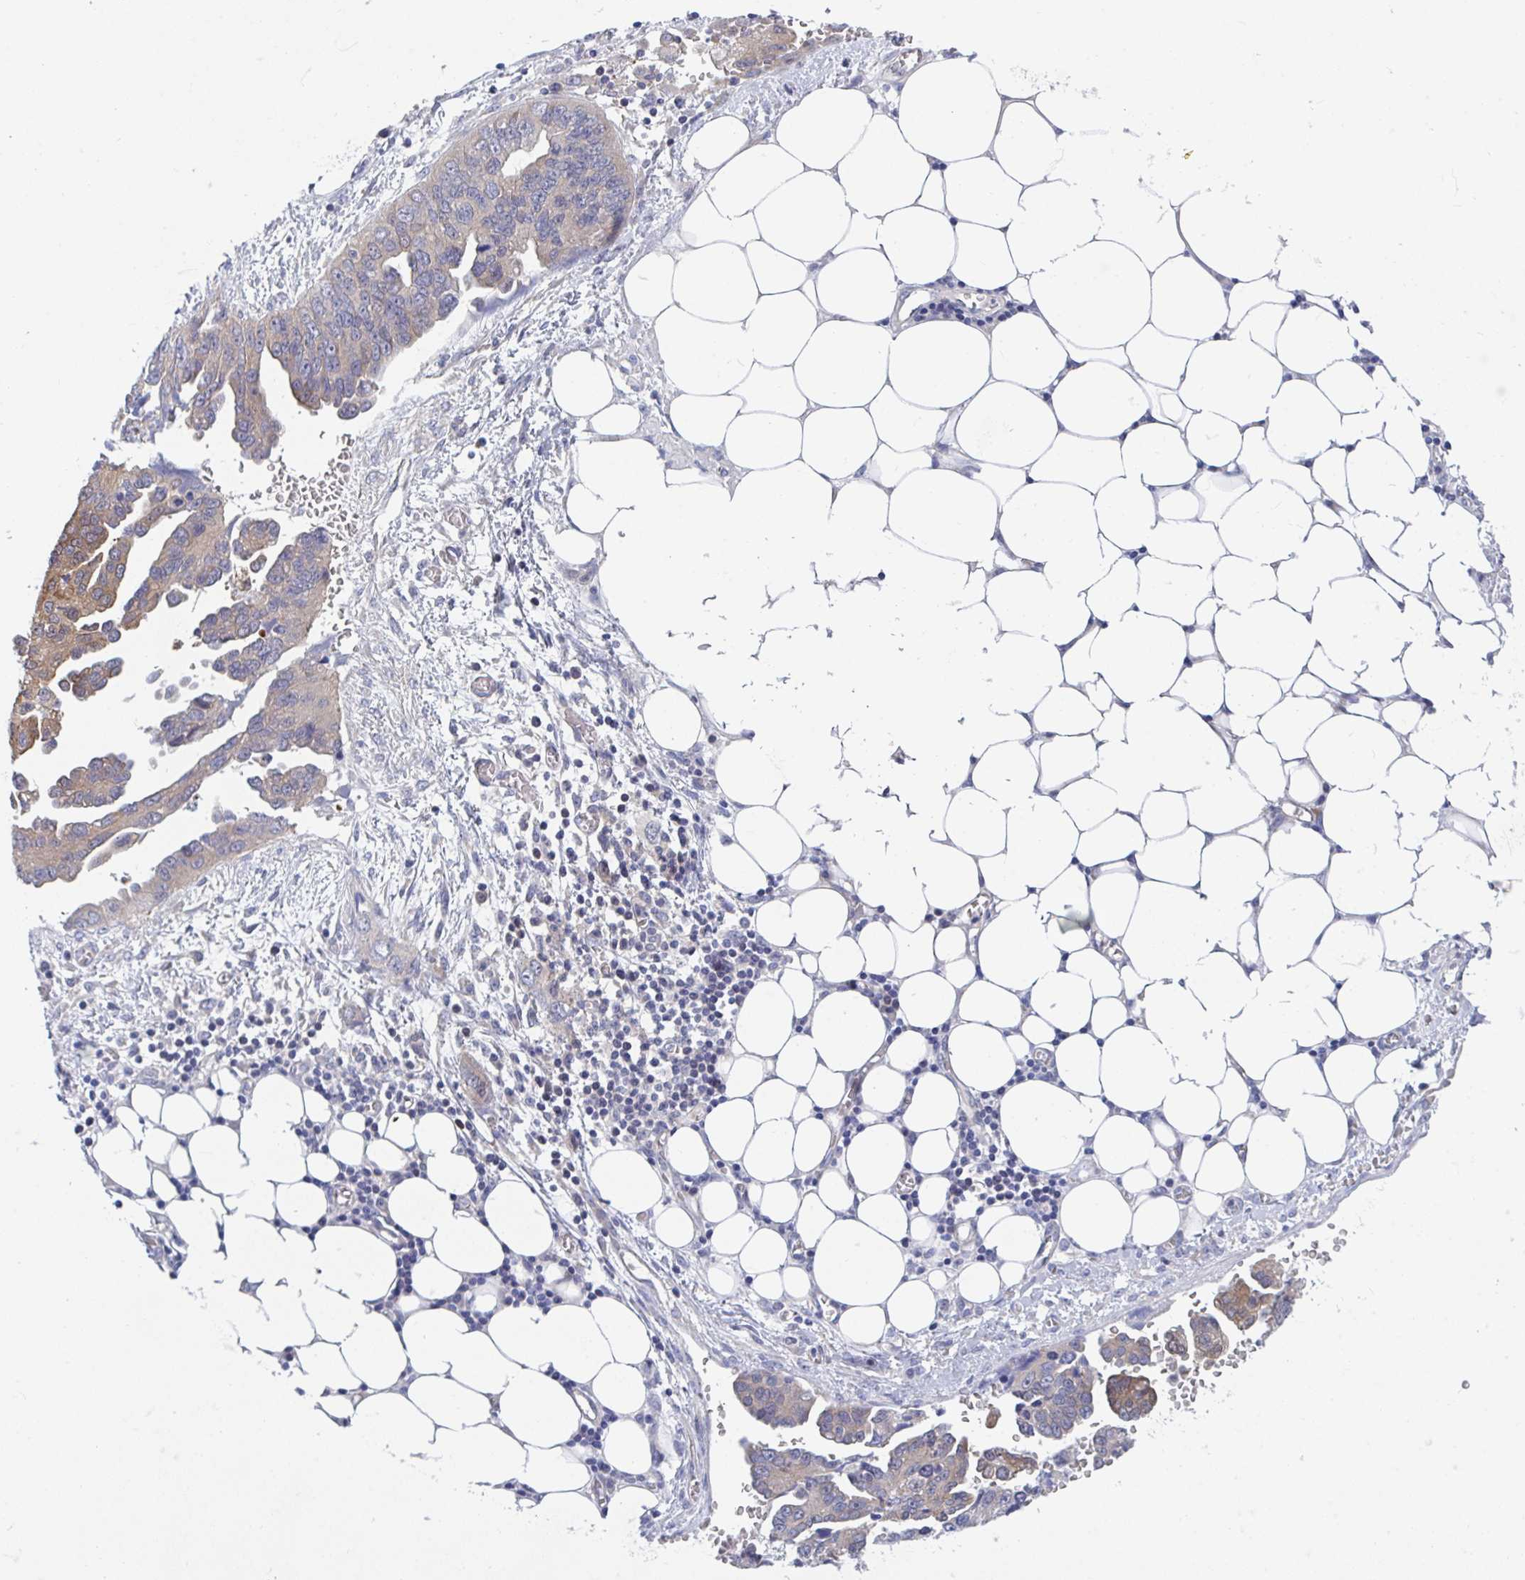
{"staining": {"intensity": "weak", "quantity": "25%-75%", "location": "cytoplasmic/membranous"}, "tissue": "ovarian cancer", "cell_type": "Tumor cells", "image_type": "cancer", "snomed": [{"axis": "morphology", "description": "Cystadenocarcinoma, serous, NOS"}, {"axis": "topography", "description": "Ovary"}], "caption": "High-power microscopy captured an immunohistochemistry (IHC) image of serous cystadenocarcinoma (ovarian), revealing weak cytoplasmic/membranous expression in about 25%-75% of tumor cells.", "gene": "P2RX3", "patient": {"sex": "female", "age": 75}}